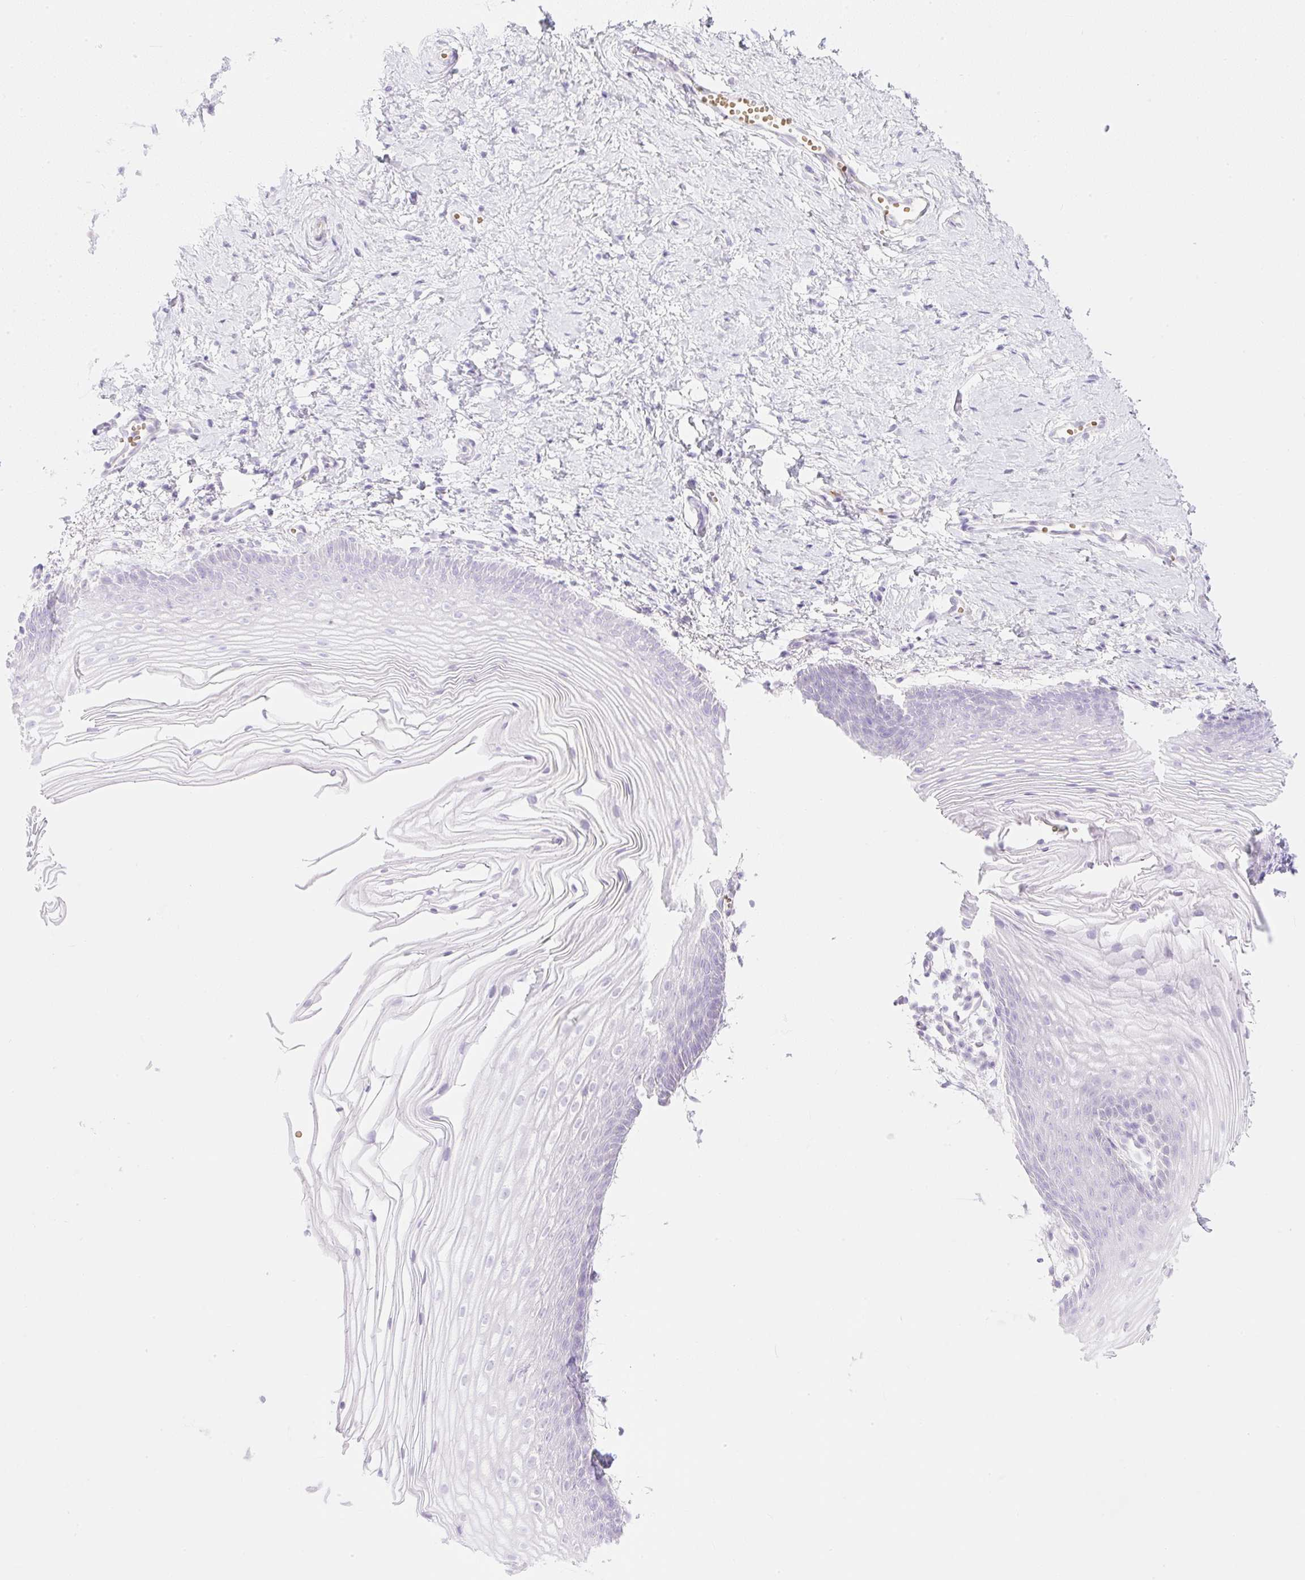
{"staining": {"intensity": "negative", "quantity": "none", "location": "none"}, "tissue": "vagina", "cell_type": "Squamous epithelial cells", "image_type": "normal", "snomed": [{"axis": "morphology", "description": "Normal tissue, NOS"}, {"axis": "topography", "description": "Vagina"}], "caption": "This is an immunohistochemistry image of benign vagina. There is no expression in squamous epithelial cells.", "gene": "CDX1", "patient": {"sex": "female", "age": 56}}